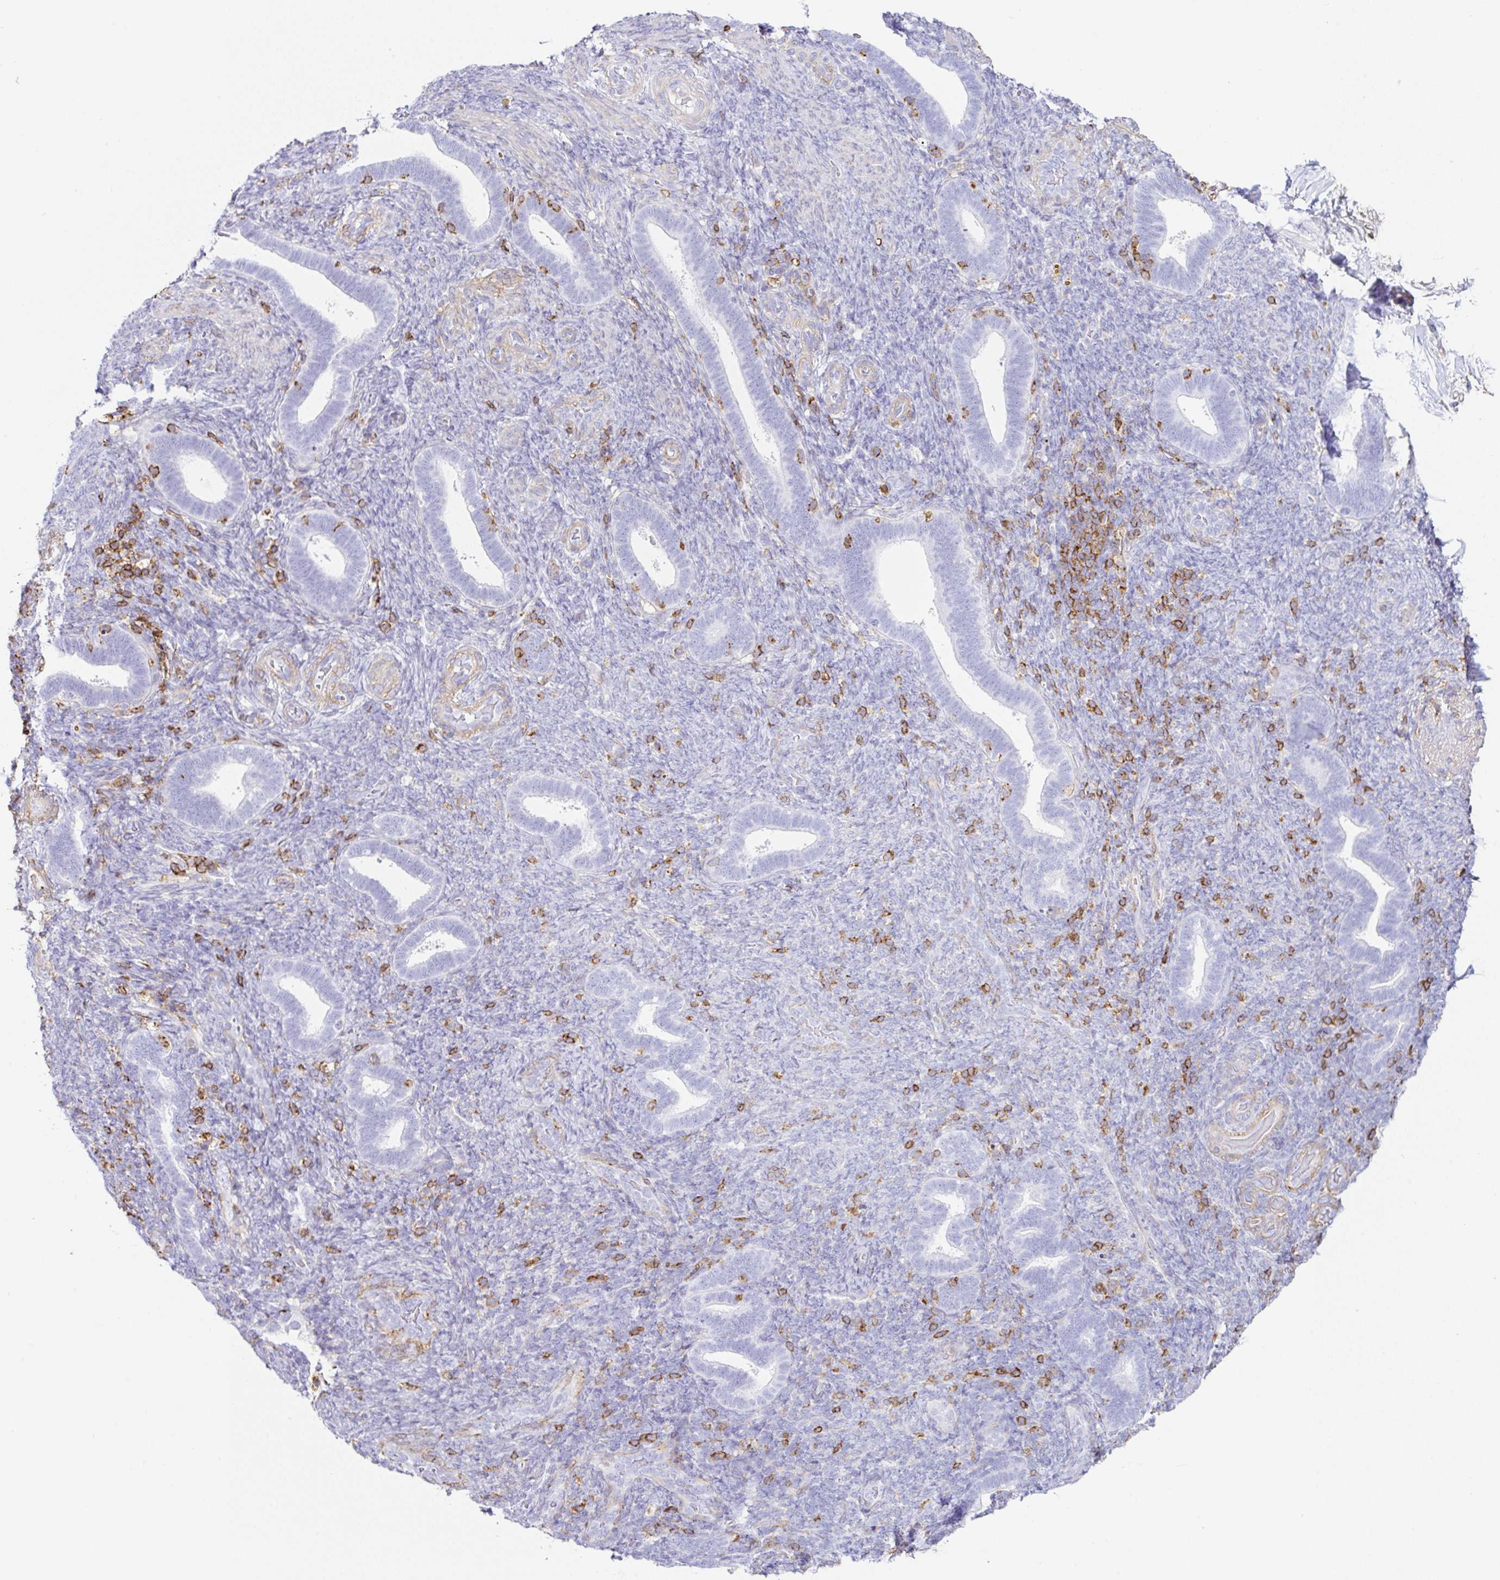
{"staining": {"intensity": "weak", "quantity": "<25%", "location": "cytoplasmic/membranous"}, "tissue": "endometrium", "cell_type": "Cells in endometrial stroma", "image_type": "normal", "snomed": [{"axis": "morphology", "description": "Normal tissue, NOS"}, {"axis": "topography", "description": "Endometrium"}], "caption": "An immunohistochemistry image of unremarkable endometrium is shown. There is no staining in cells in endometrial stroma of endometrium. The staining was performed using DAB (3,3'-diaminobenzidine) to visualize the protein expression in brown, while the nuclei were stained in blue with hematoxylin (Magnification: 20x).", "gene": "MTTP", "patient": {"sex": "female", "age": 34}}